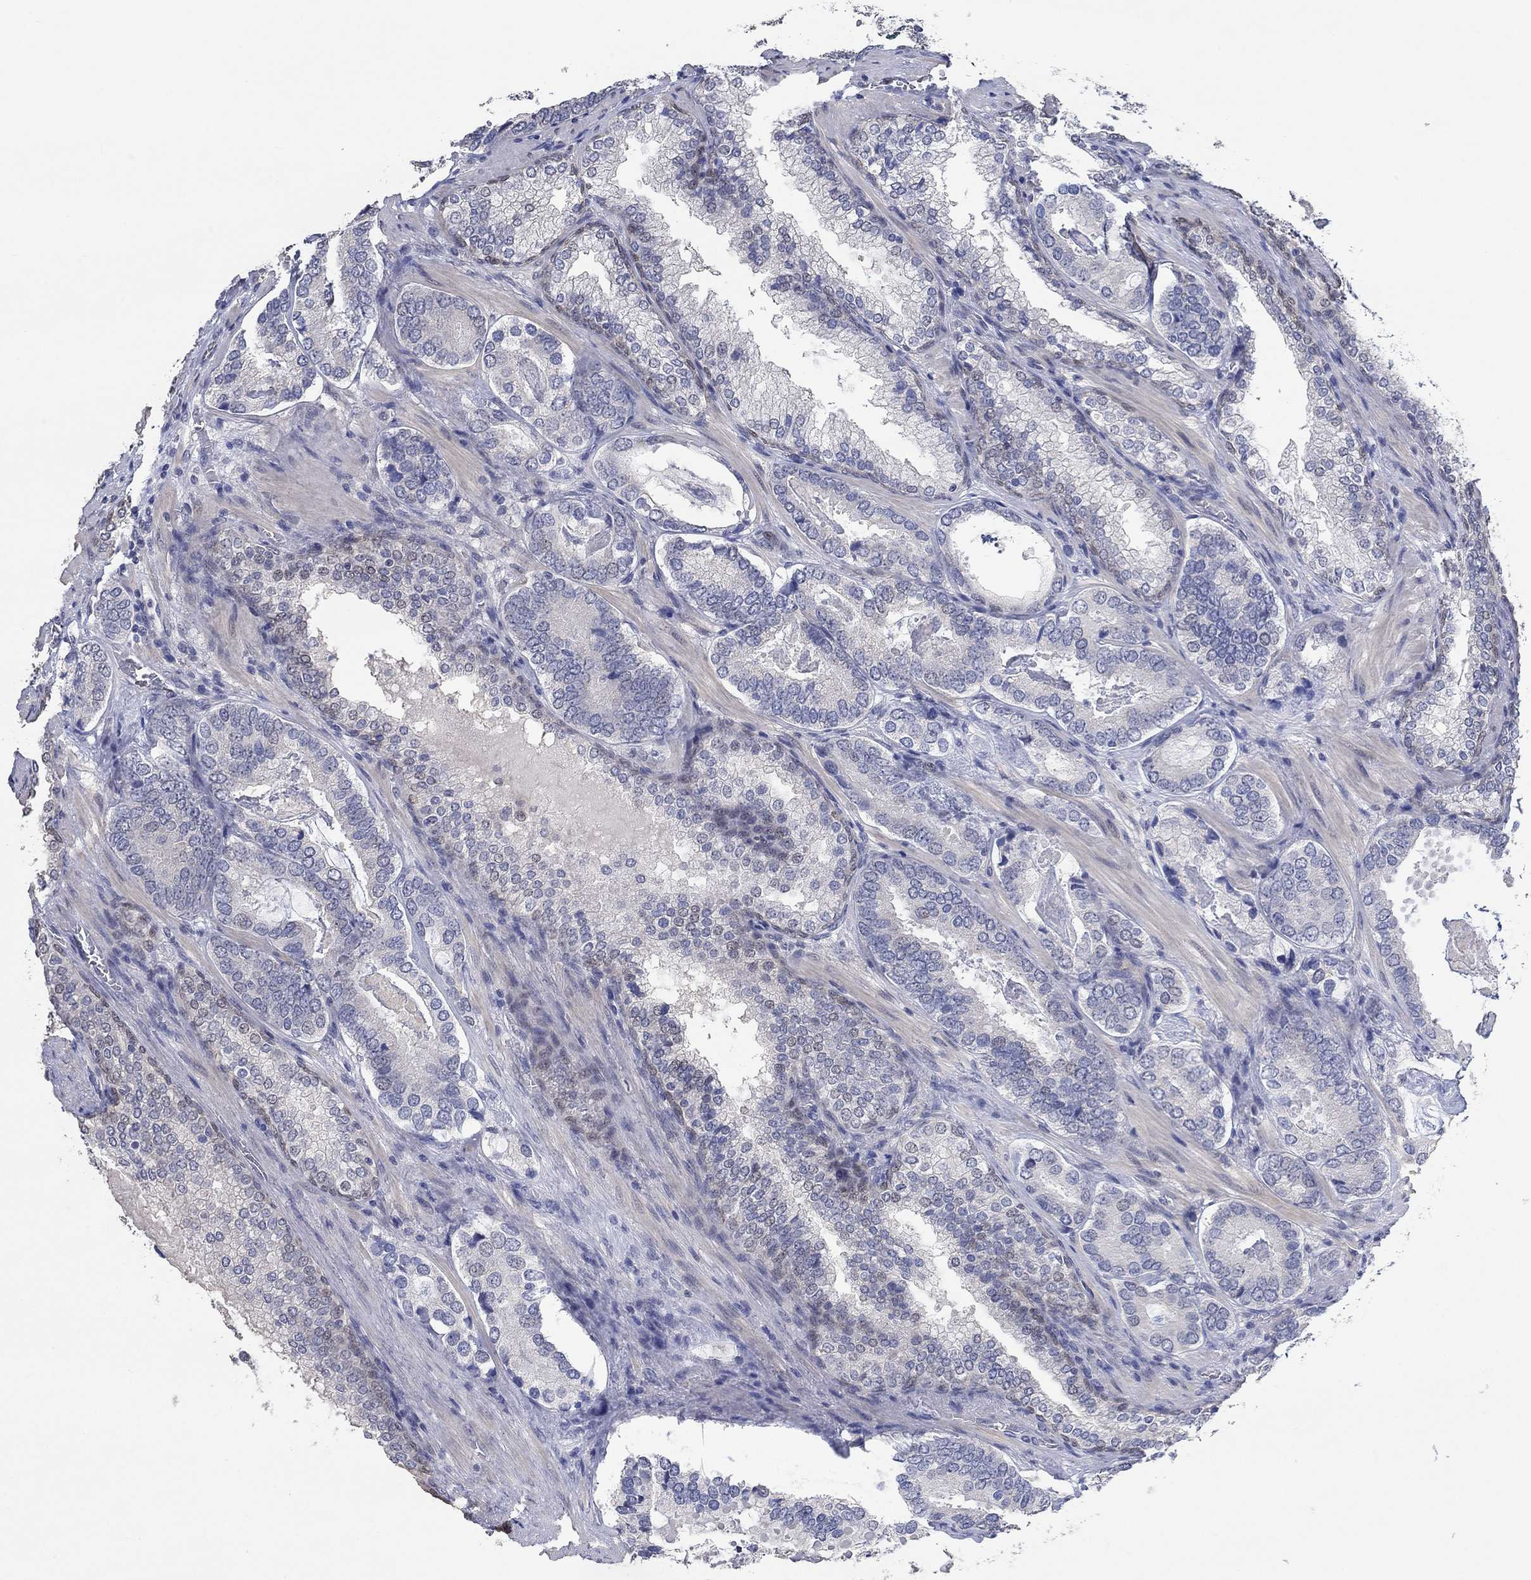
{"staining": {"intensity": "negative", "quantity": "none", "location": "none"}, "tissue": "prostate cancer", "cell_type": "Tumor cells", "image_type": "cancer", "snomed": [{"axis": "morphology", "description": "Adenocarcinoma, Low grade"}, {"axis": "topography", "description": "Prostate"}], "caption": "A histopathology image of human prostate cancer is negative for staining in tumor cells.", "gene": "PNMA5", "patient": {"sex": "male", "age": 60}}